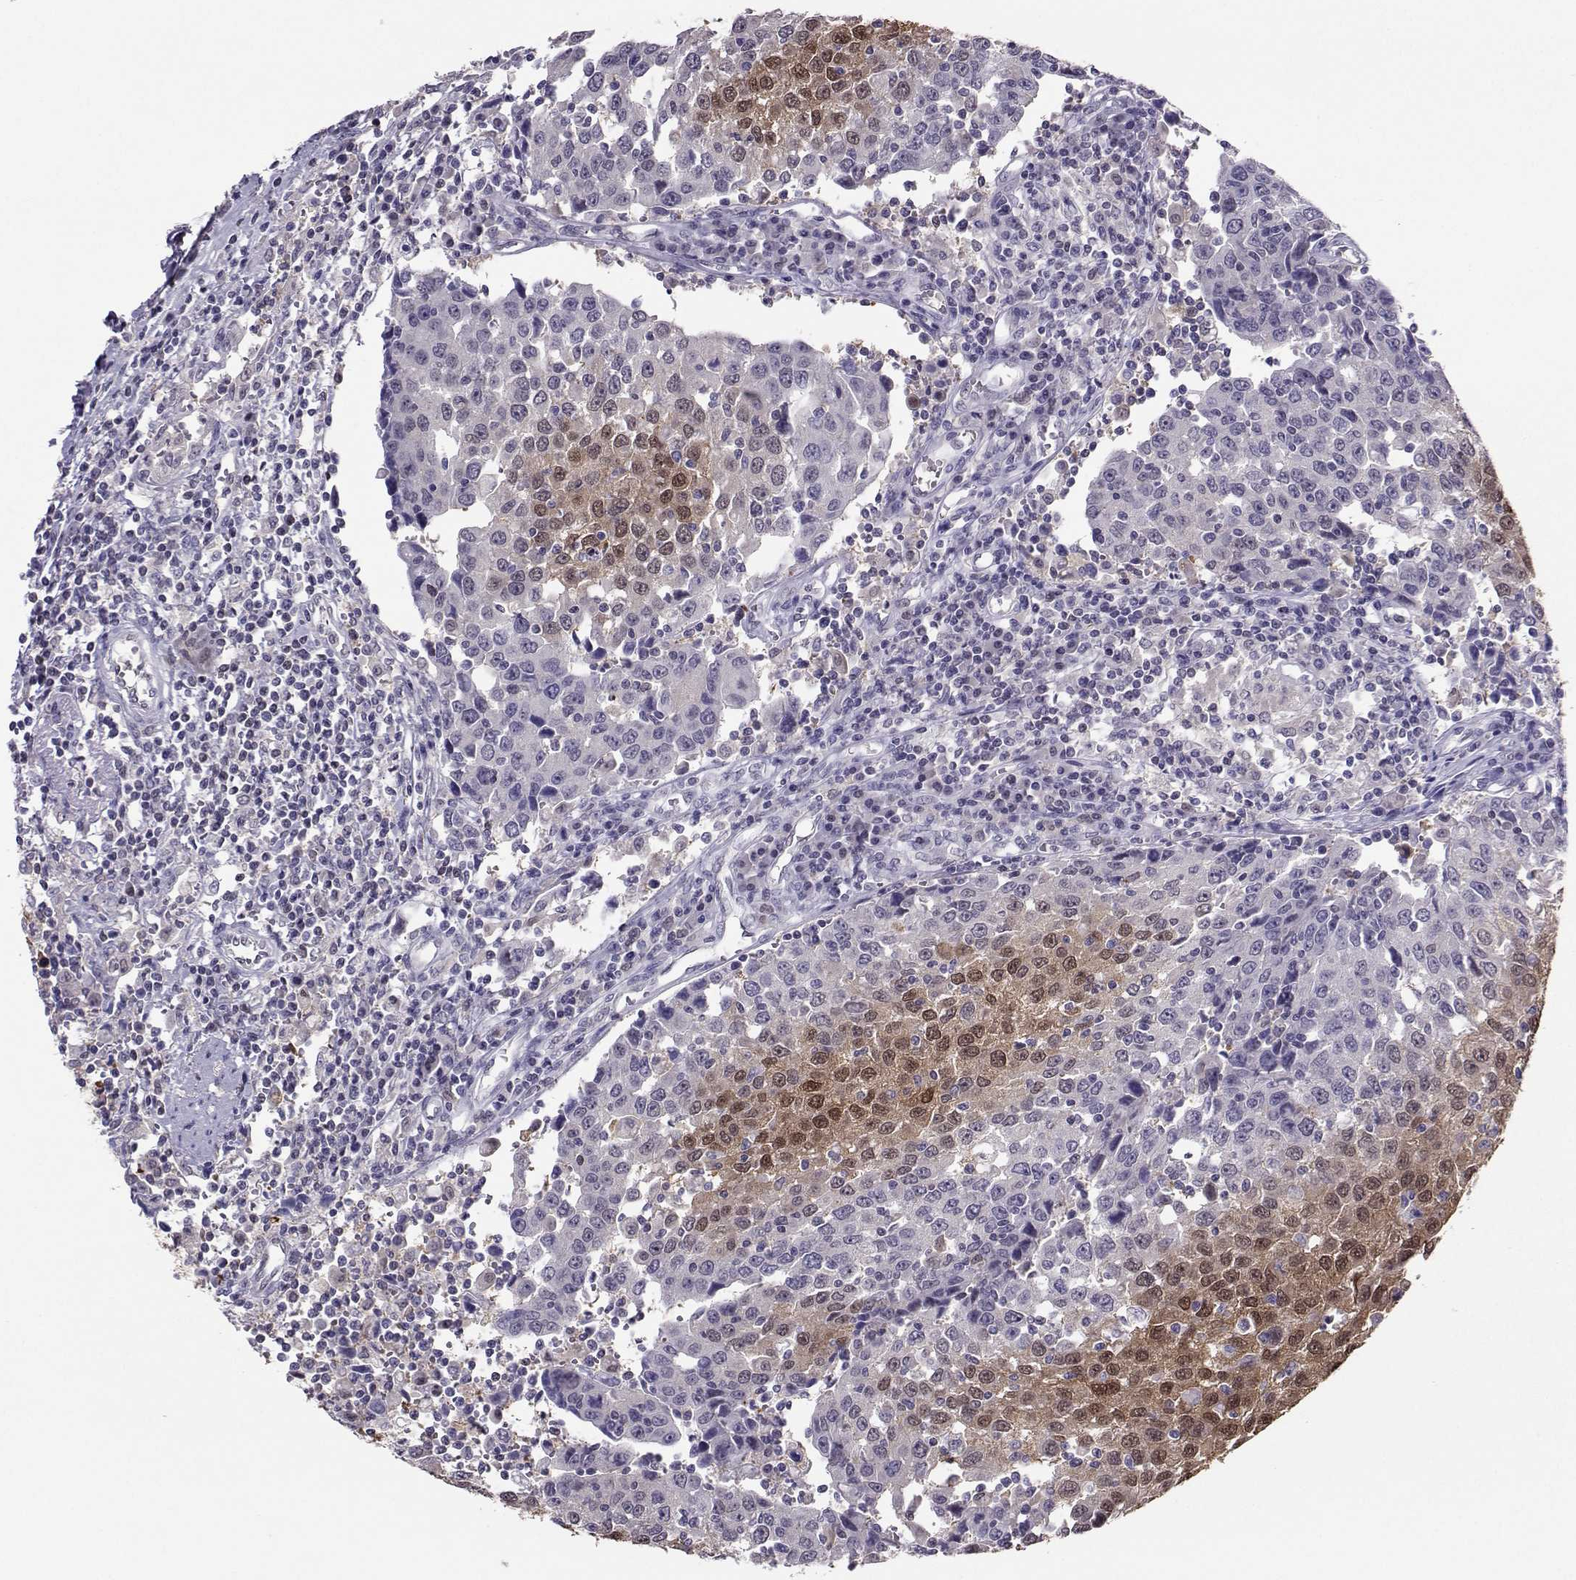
{"staining": {"intensity": "moderate", "quantity": "<25%", "location": "cytoplasmic/membranous,nuclear"}, "tissue": "urothelial cancer", "cell_type": "Tumor cells", "image_type": "cancer", "snomed": [{"axis": "morphology", "description": "Urothelial carcinoma, High grade"}, {"axis": "topography", "description": "Urinary bladder"}], "caption": "An image of human urothelial cancer stained for a protein exhibits moderate cytoplasmic/membranous and nuclear brown staining in tumor cells.", "gene": "PGK1", "patient": {"sex": "female", "age": 85}}